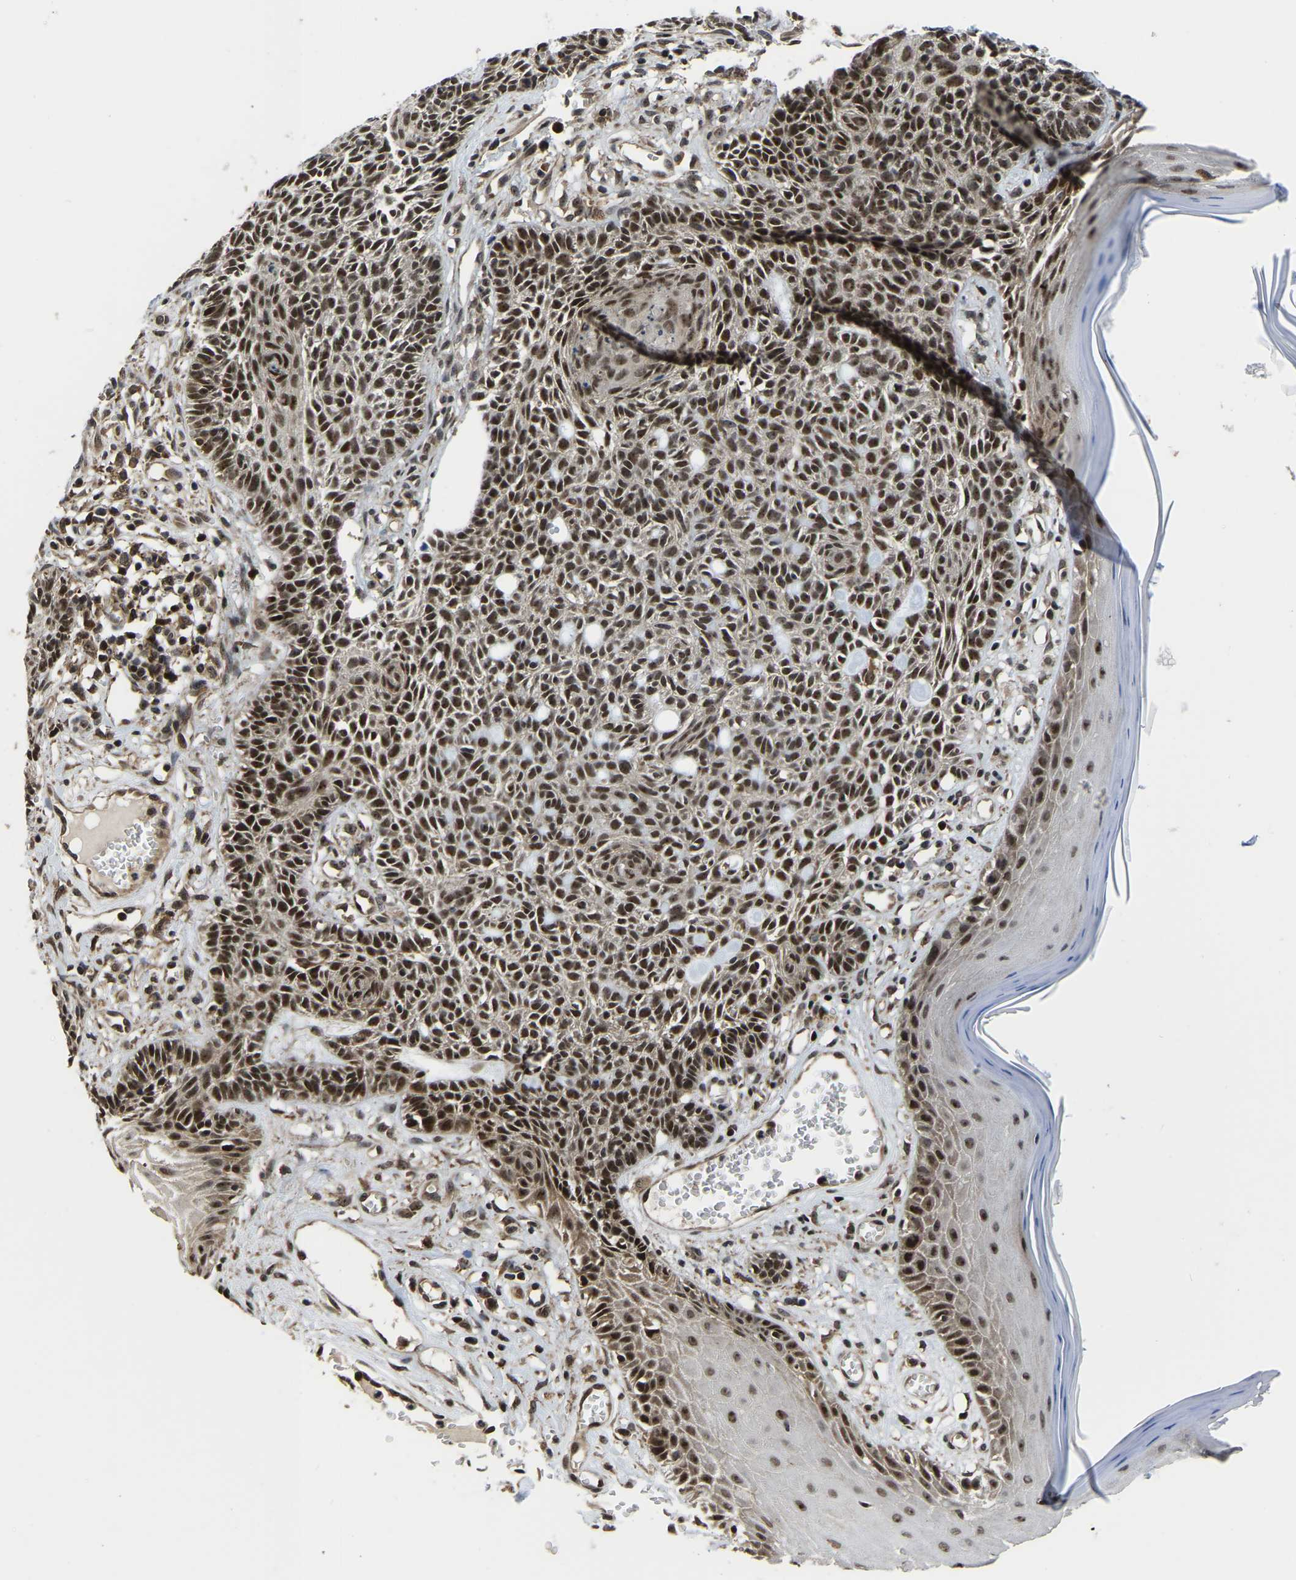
{"staining": {"intensity": "moderate", "quantity": ">75%", "location": "nuclear"}, "tissue": "skin cancer", "cell_type": "Tumor cells", "image_type": "cancer", "snomed": [{"axis": "morphology", "description": "Basal cell carcinoma"}, {"axis": "topography", "description": "Skin"}], "caption": "IHC micrograph of basal cell carcinoma (skin) stained for a protein (brown), which shows medium levels of moderate nuclear positivity in approximately >75% of tumor cells.", "gene": "CIAO1", "patient": {"sex": "male", "age": 67}}